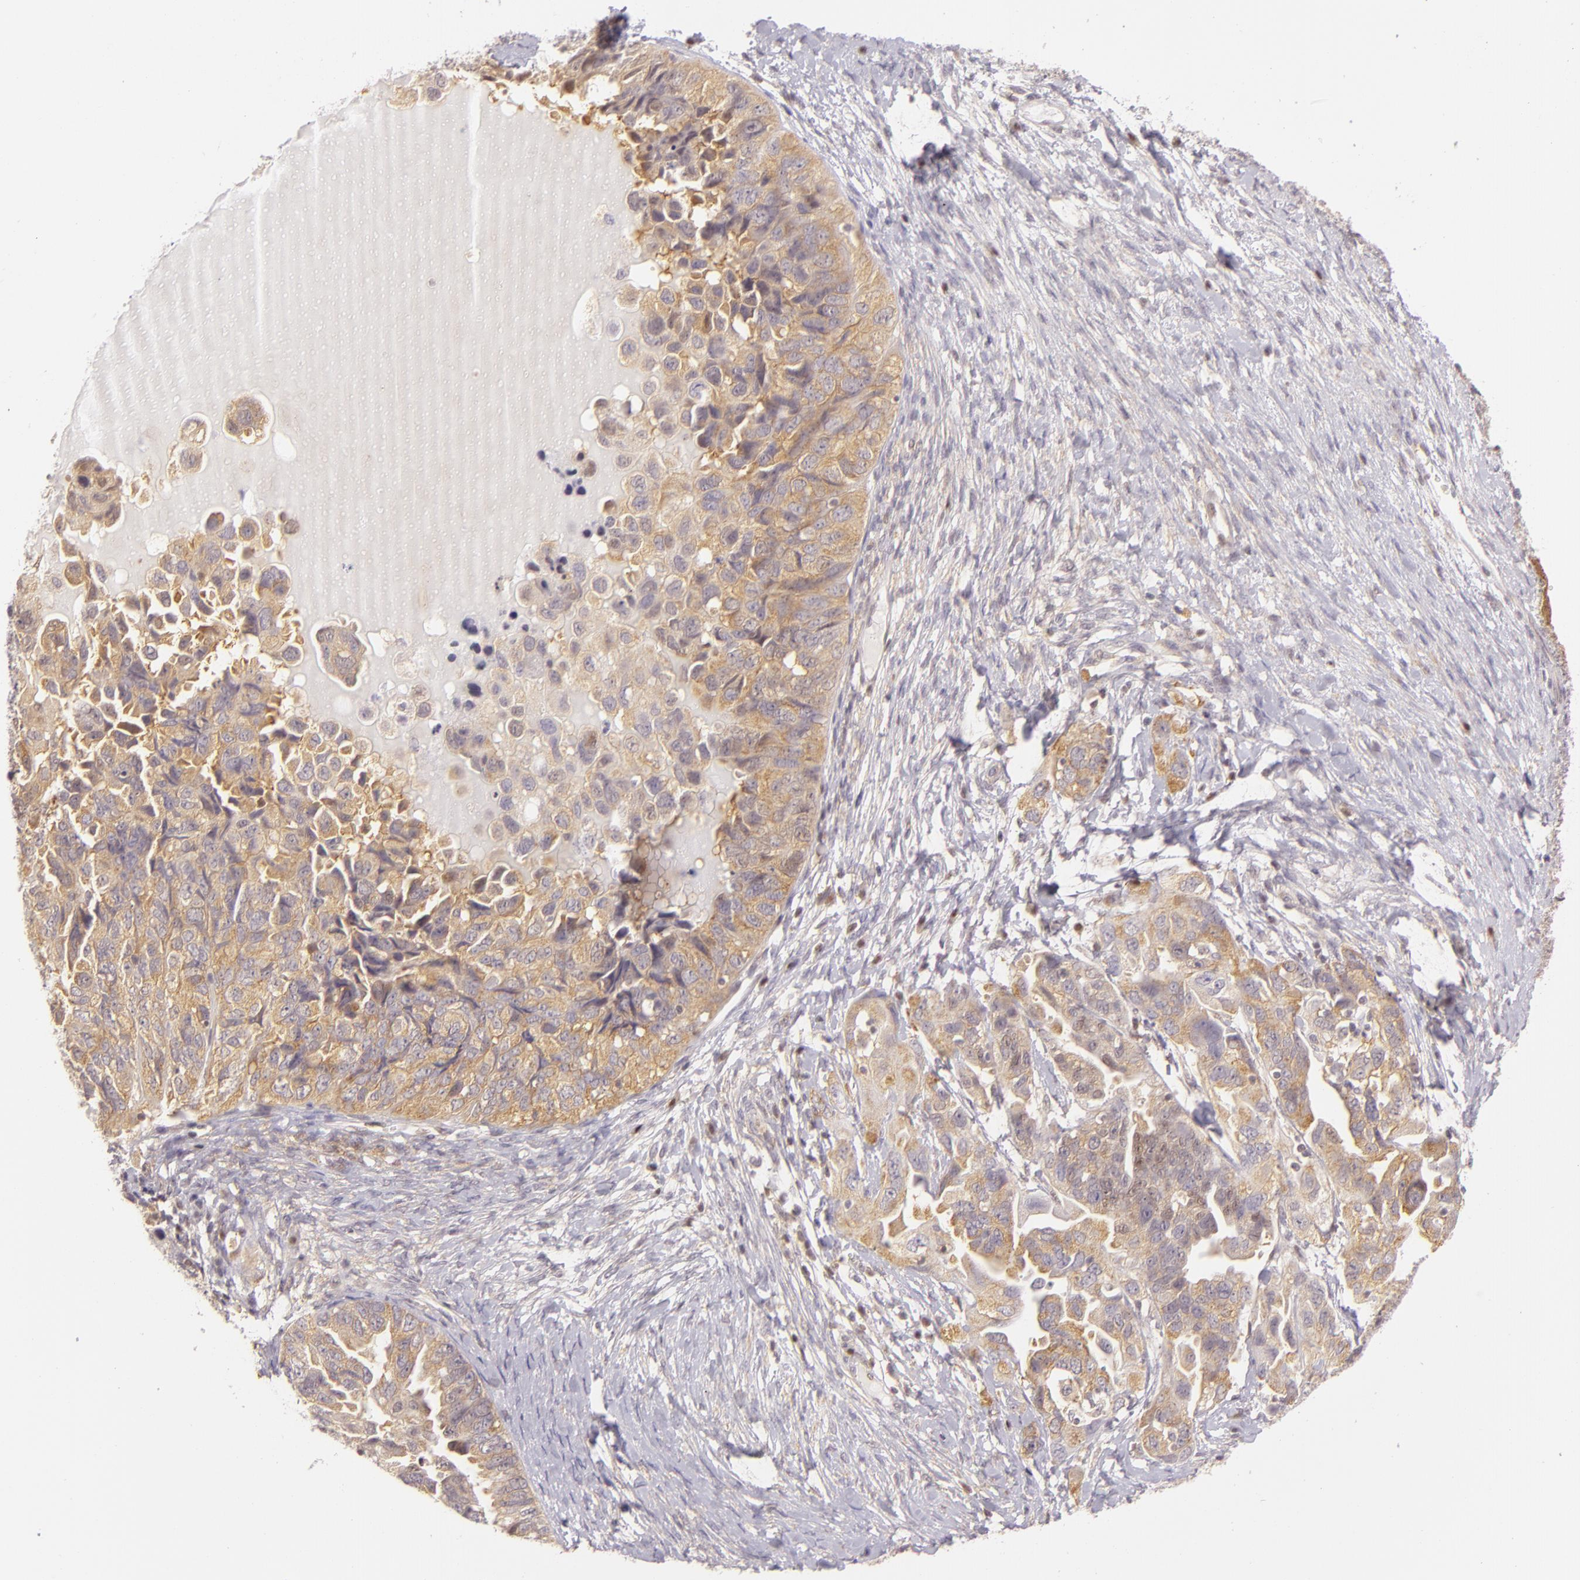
{"staining": {"intensity": "weak", "quantity": "25%-75%", "location": "cytoplasmic/membranous"}, "tissue": "ovarian cancer", "cell_type": "Tumor cells", "image_type": "cancer", "snomed": [{"axis": "morphology", "description": "Cystadenocarcinoma, serous, NOS"}, {"axis": "topography", "description": "Ovary"}], "caption": "Ovarian serous cystadenocarcinoma tissue shows weak cytoplasmic/membranous staining in about 25%-75% of tumor cells", "gene": "IMPDH1", "patient": {"sex": "female", "age": 82}}